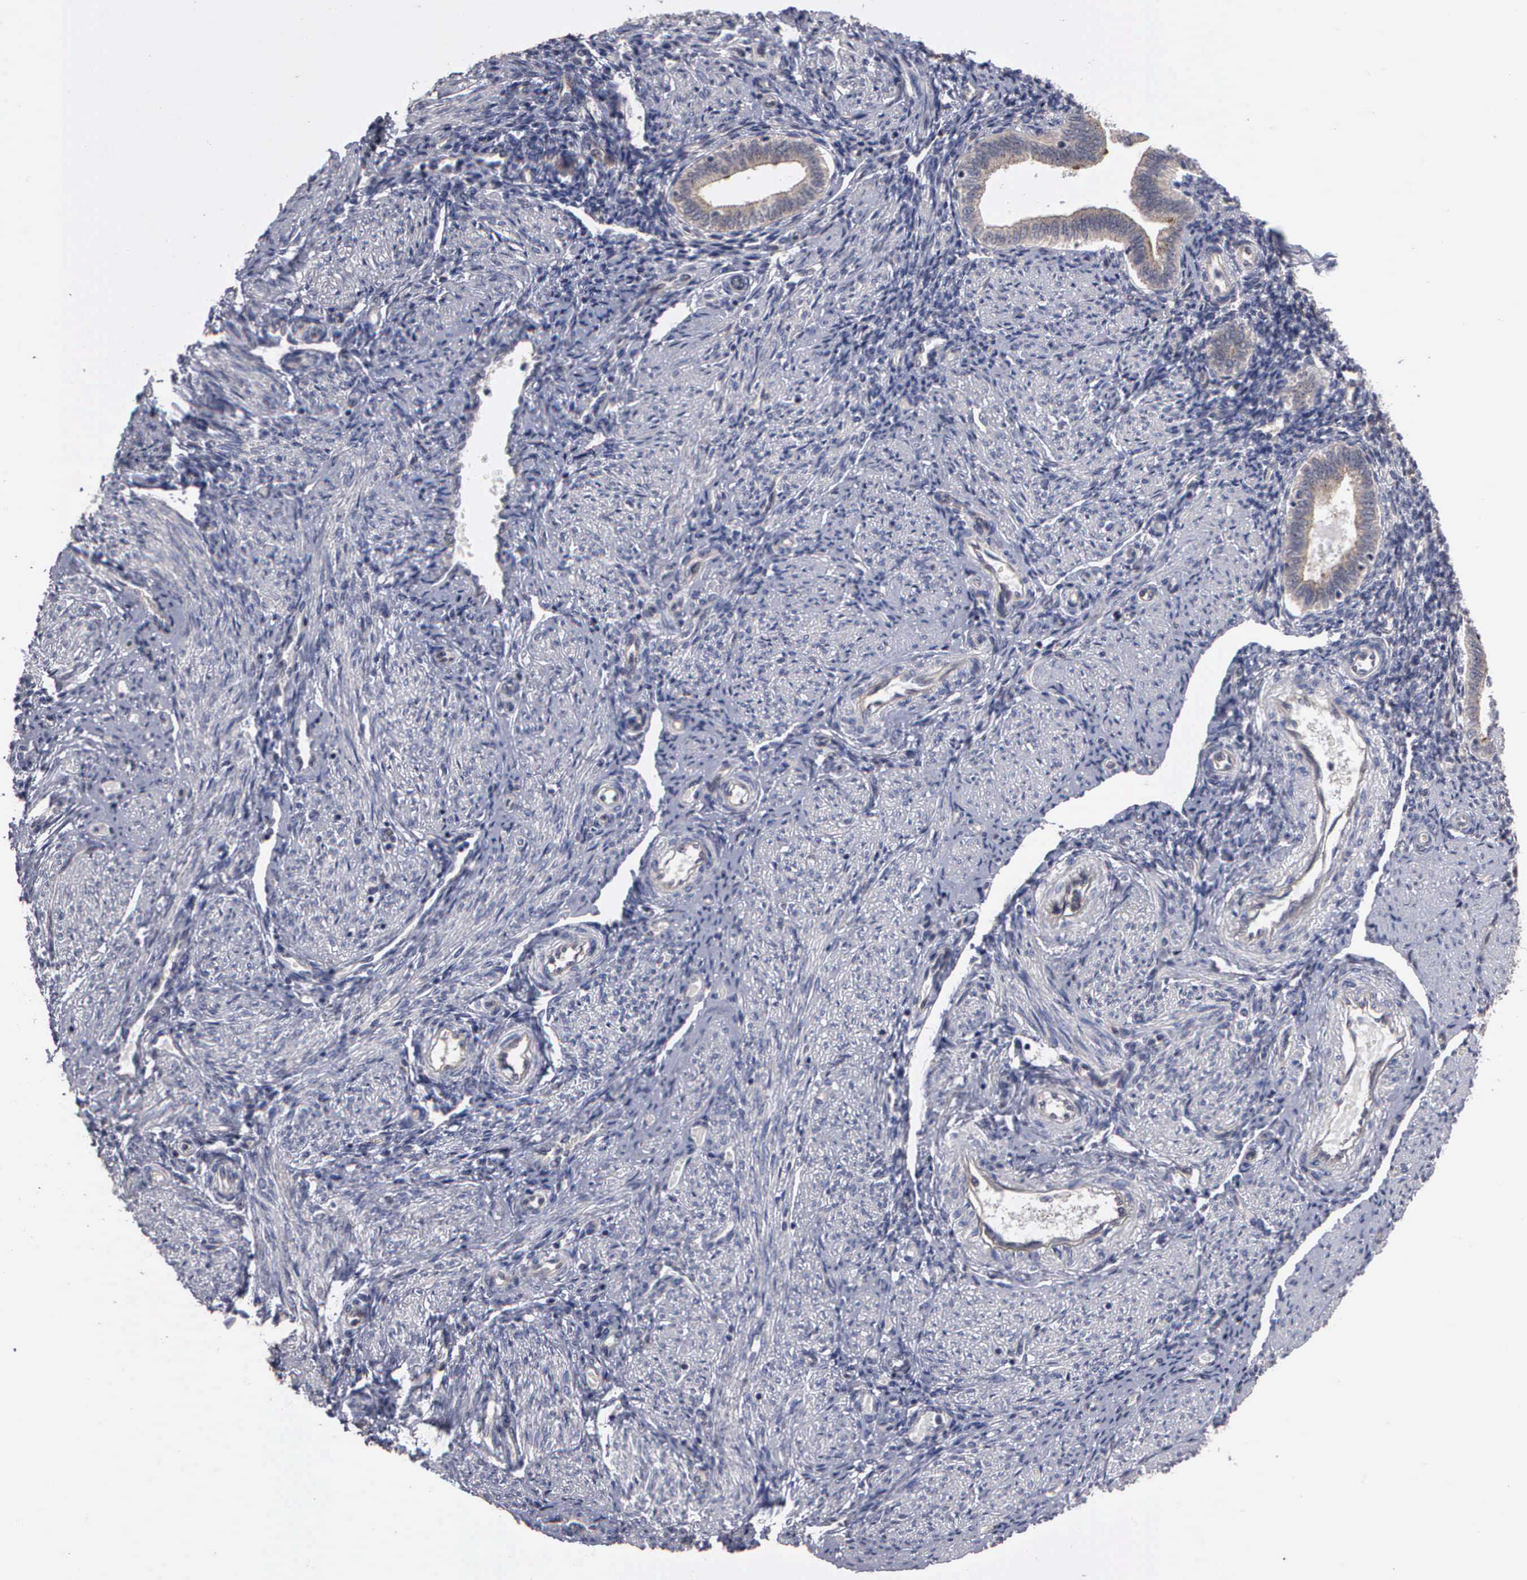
{"staining": {"intensity": "negative", "quantity": "none", "location": "none"}, "tissue": "endometrium", "cell_type": "Cells in endometrial stroma", "image_type": "normal", "snomed": [{"axis": "morphology", "description": "Normal tissue, NOS"}, {"axis": "topography", "description": "Endometrium"}], "caption": "Histopathology image shows no protein staining in cells in endometrial stroma of normal endometrium.", "gene": "ZBTB33", "patient": {"sex": "female", "age": 36}}